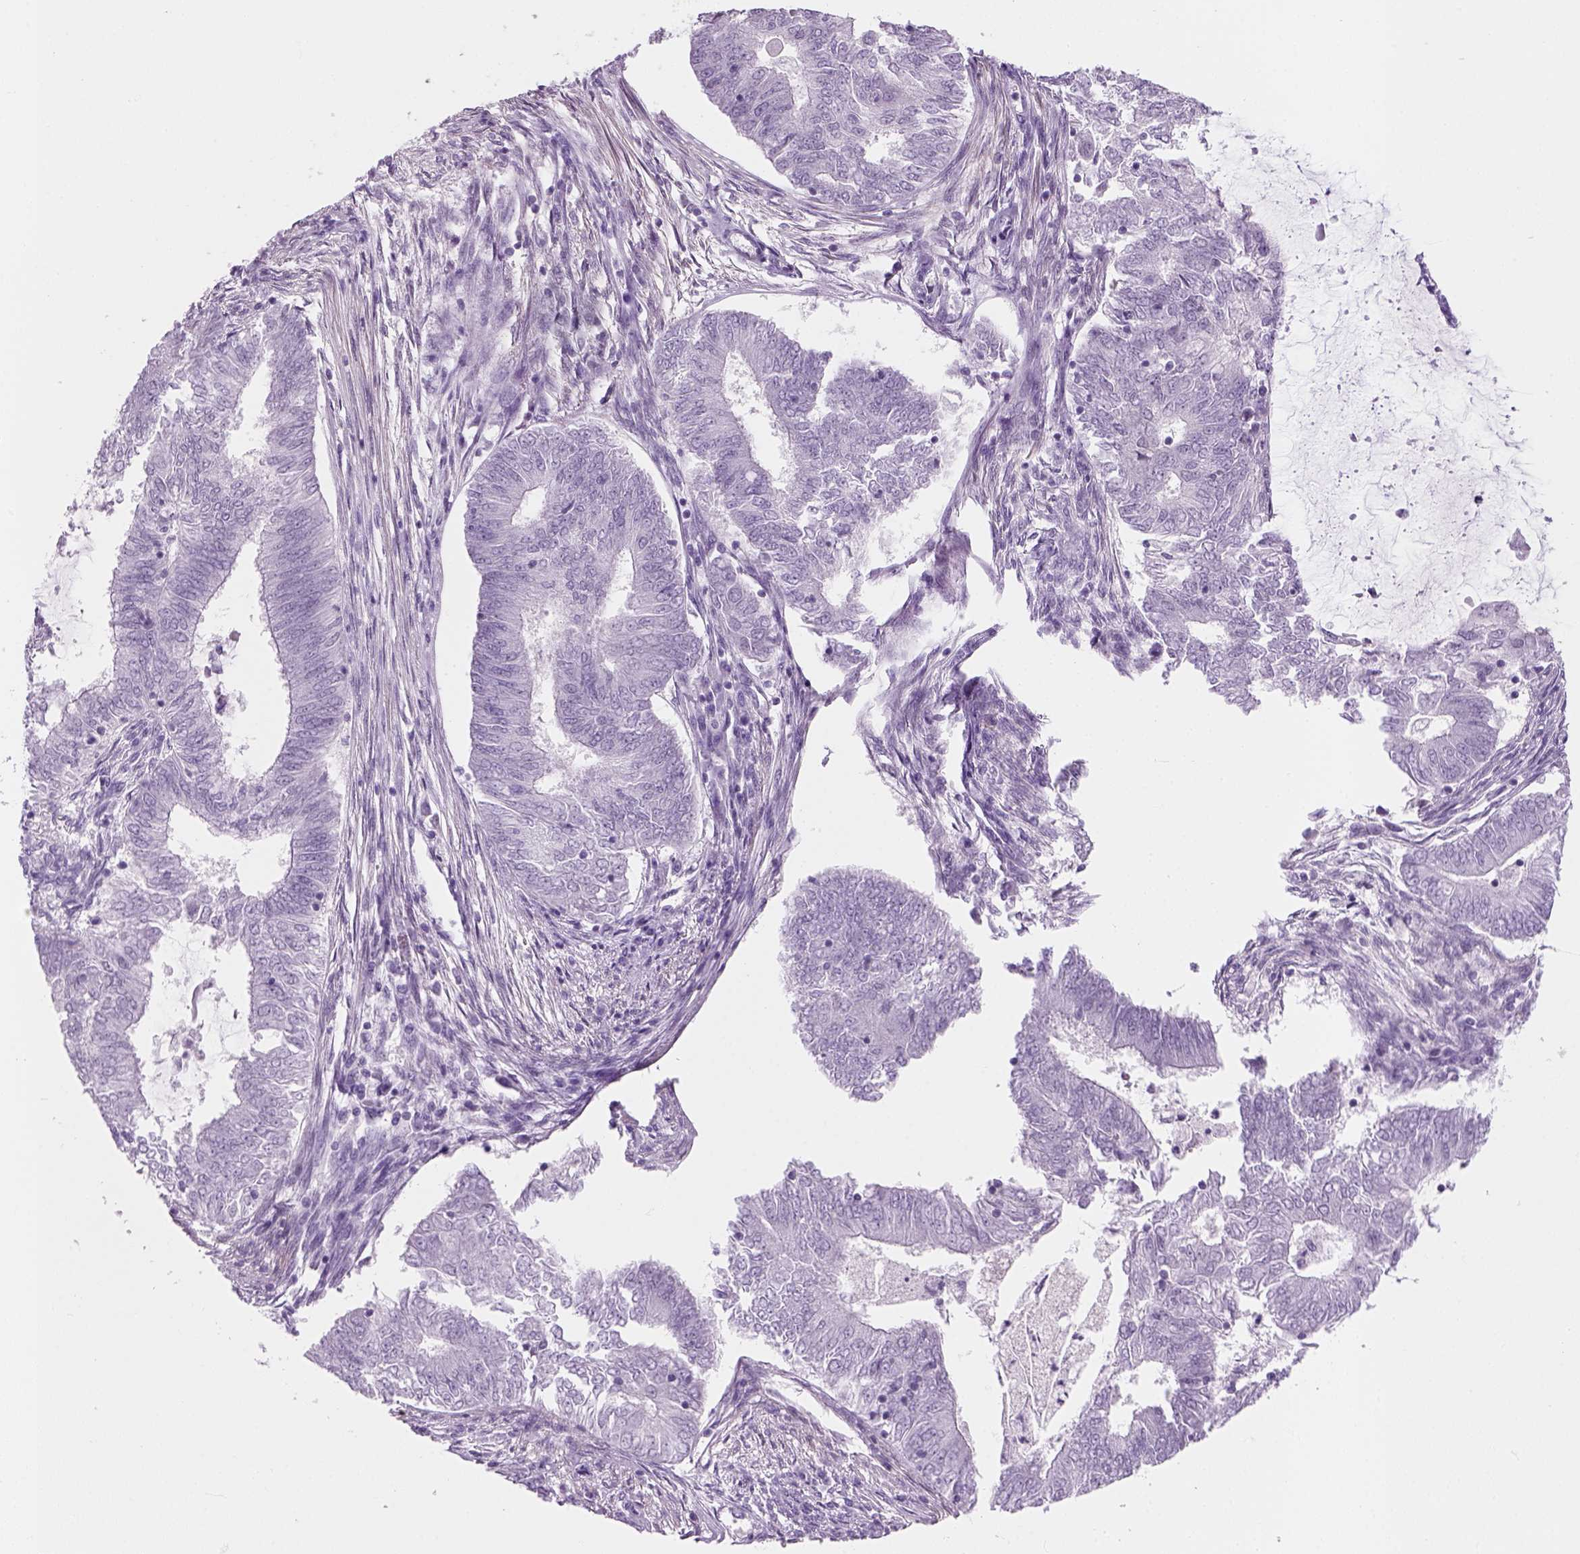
{"staining": {"intensity": "negative", "quantity": "none", "location": "none"}, "tissue": "endometrial cancer", "cell_type": "Tumor cells", "image_type": "cancer", "snomed": [{"axis": "morphology", "description": "Adenocarcinoma, NOS"}, {"axis": "topography", "description": "Endometrium"}], "caption": "A photomicrograph of human endometrial cancer is negative for staining in tumor cells.", "gene": "ZNF865", "patient": {"sex": "female", "age": 62}}